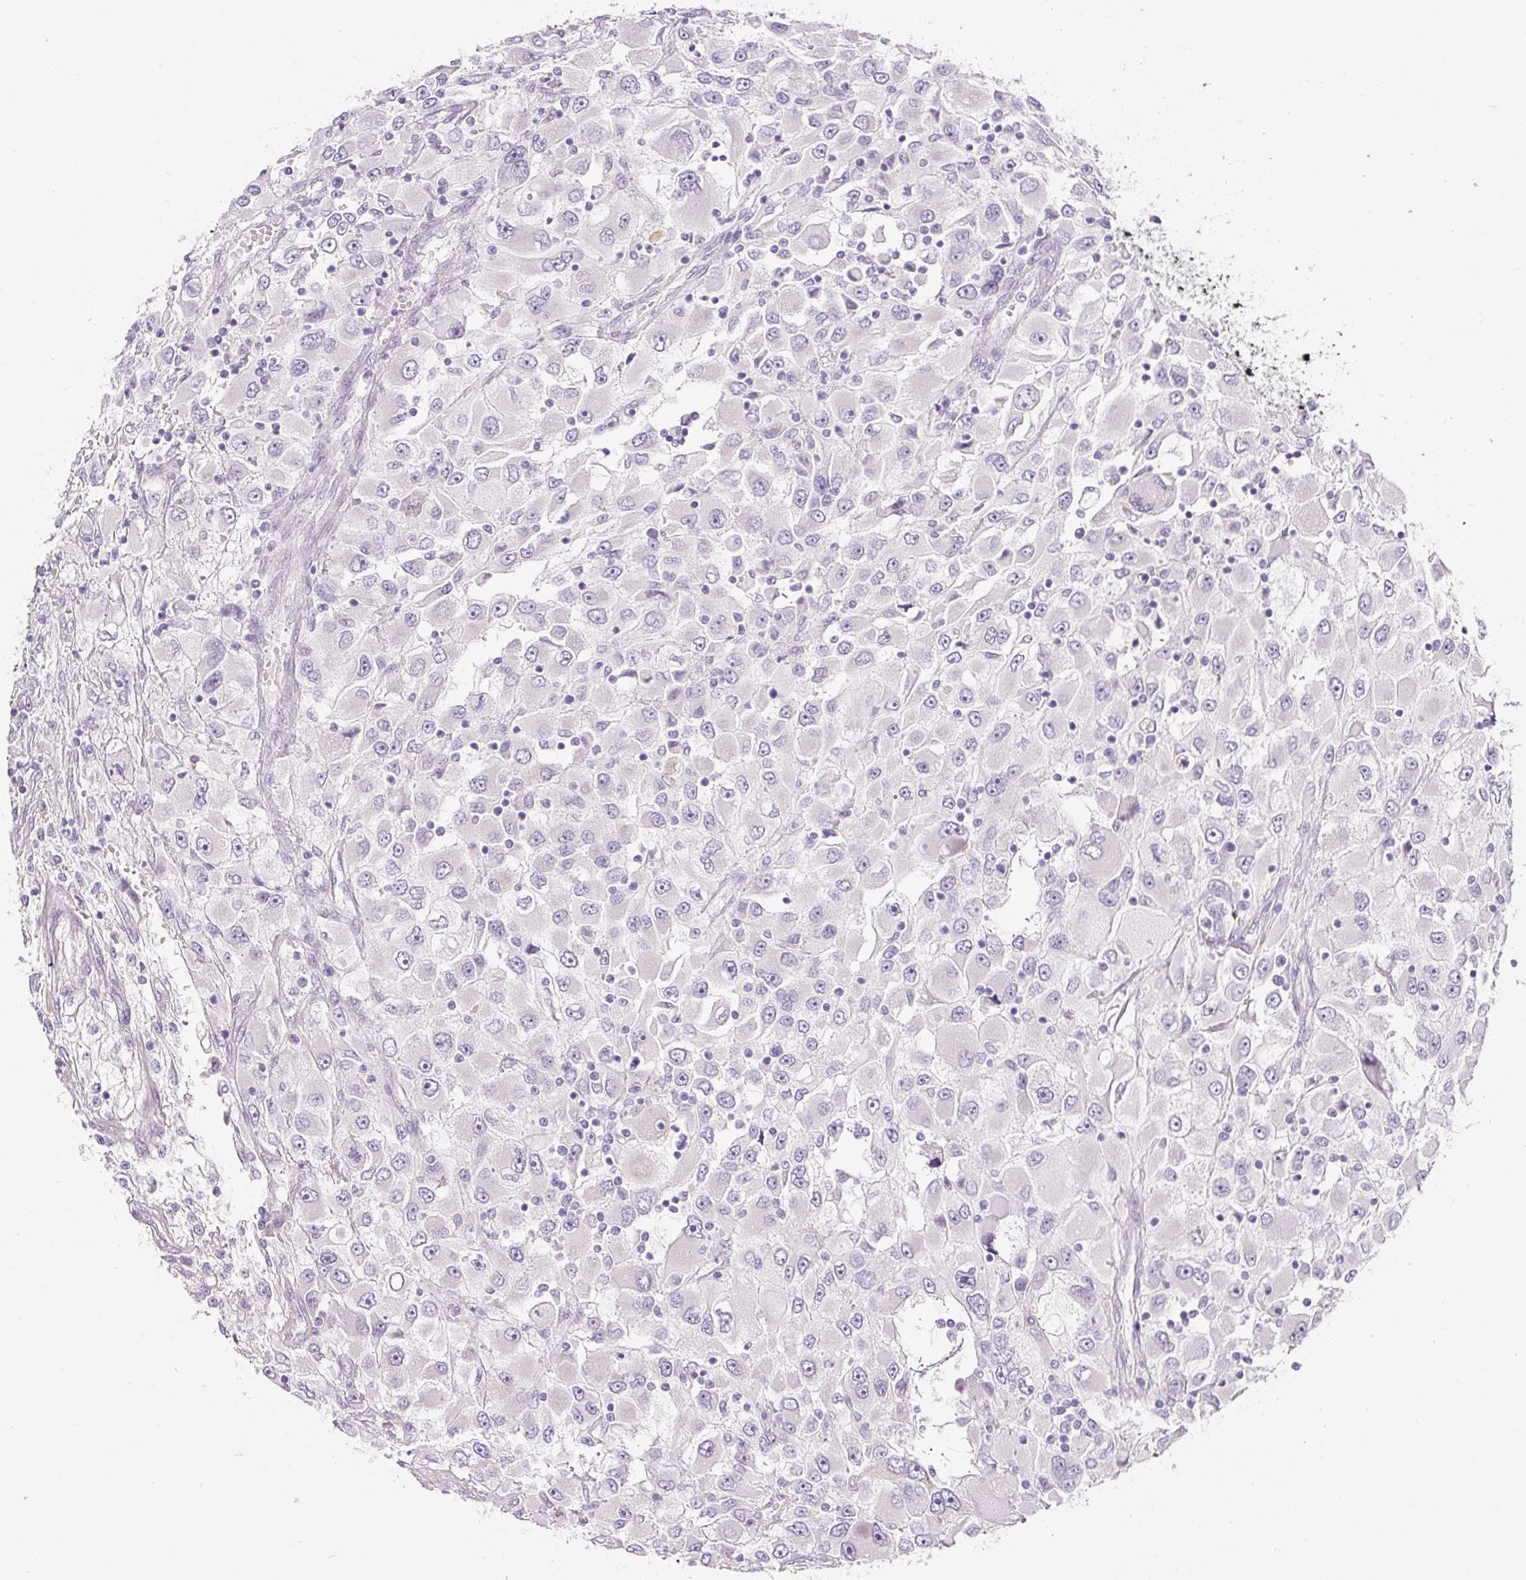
{"staining": {"intensity": "negative", "quantity": "none", "location": "none"}, "tissue": "renal cancer", "cell_type": "Tumor cells", "image_type": "cancer", "snomed": [{"axis": "morphology", "description": "Adenocarcinoma, NOS"}, {"axis": "topography", "description": "Kidney"}], "caption": "Tumor cells show no significant protein expression in renal adenocarcinoma.", "gene": "PWWP3B", "patient": {"sex": "female", "age": 52}}